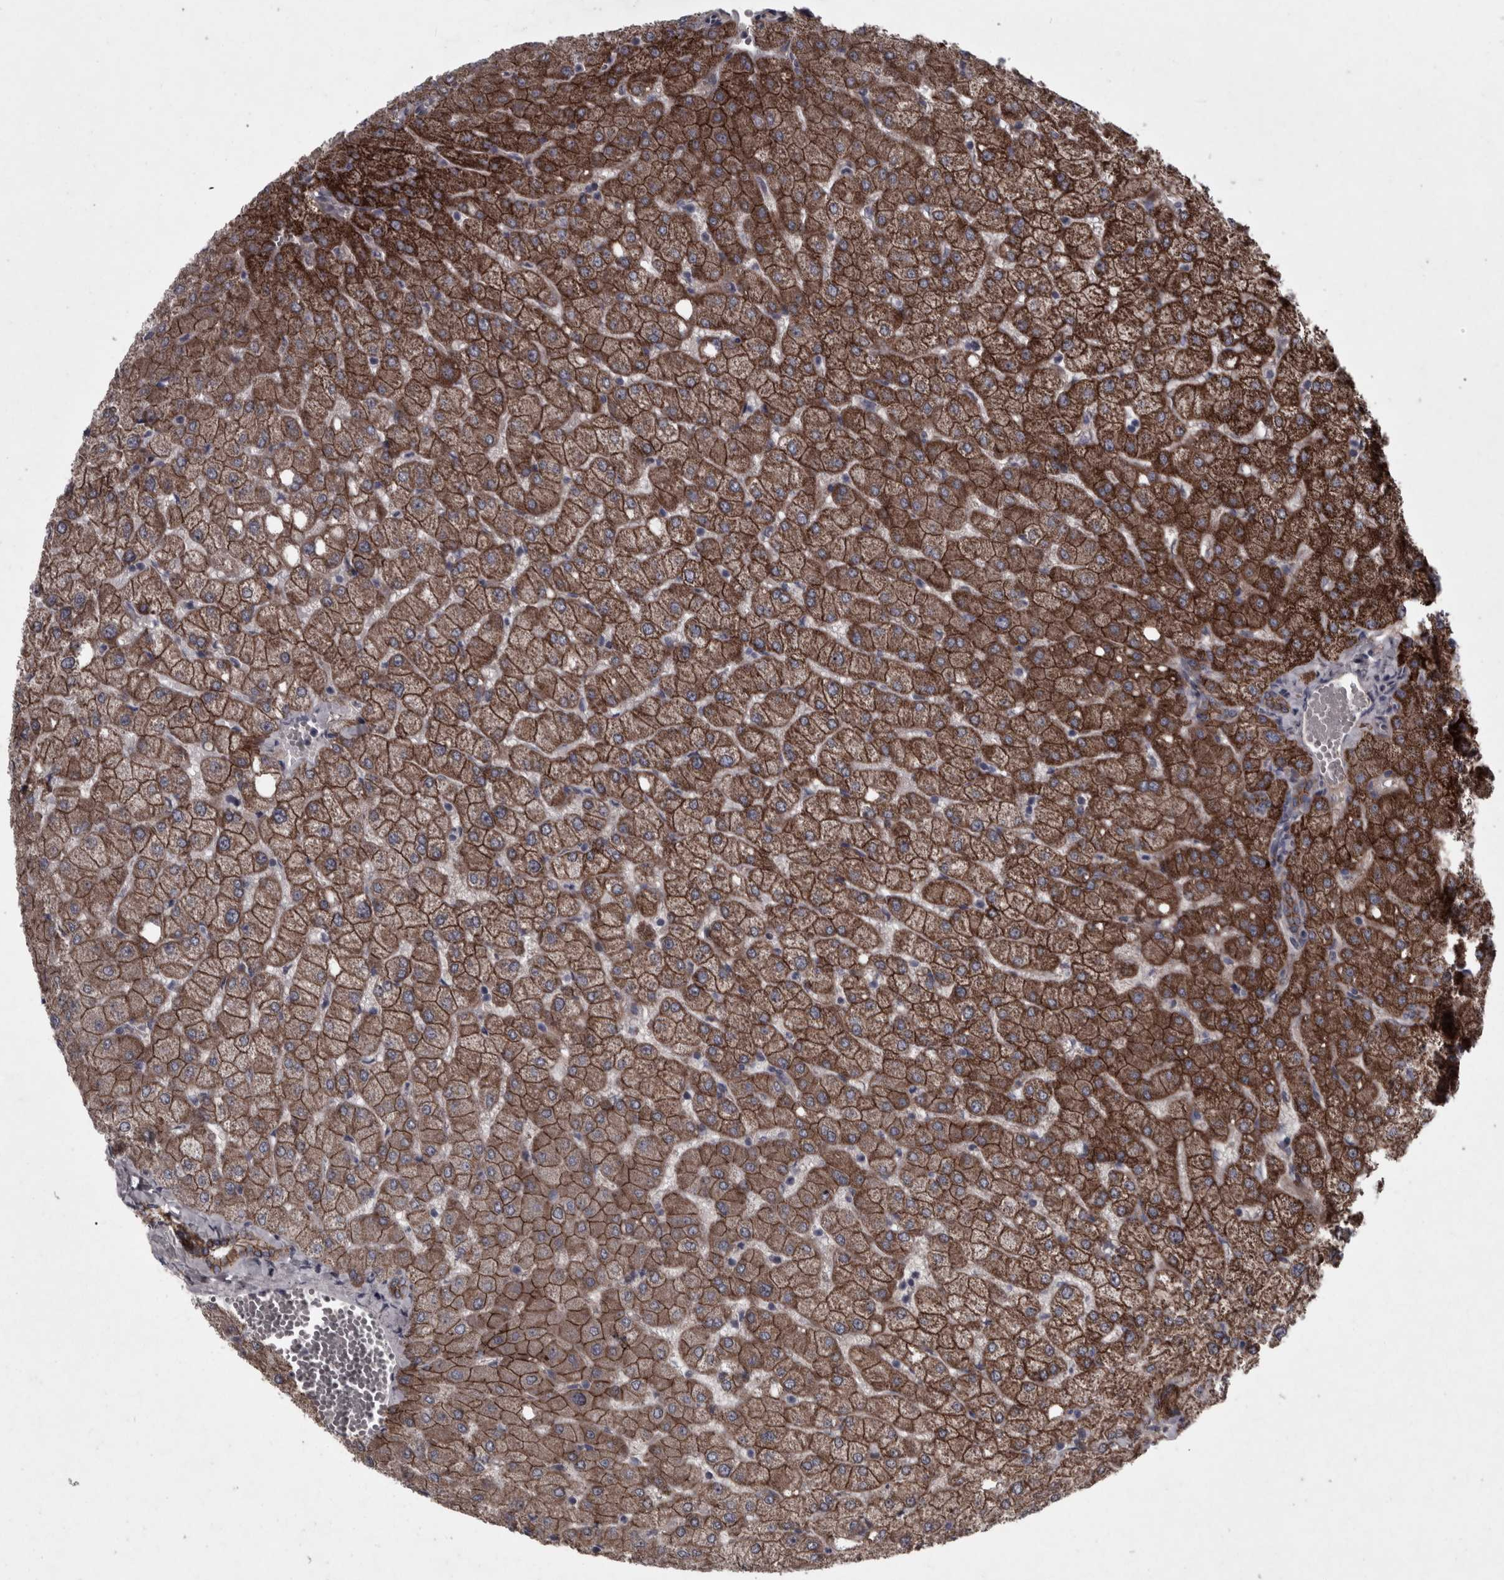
{"staining": {"intensity": "moderate", "quantity": ">75%", "location": "cytoplasmic/membranous"}, "tissue": "liver", "cell_type": "Cholangiocytes", "image_type": "normal", "snomed": [{"axis": "morphology", "description": "Normal tissue, NOS"}, {"axis": "topography", "description": "Liver"}], "caption": "A high-resolution image shows immunohistochemistry (IHC) staining of normal liver, which reveals moderate cytoplasmic/membranous staining in approximately >75% of cholangiocytes.", "gene": "PCDH17", "patient": {"sex": "female", "age": 54}}